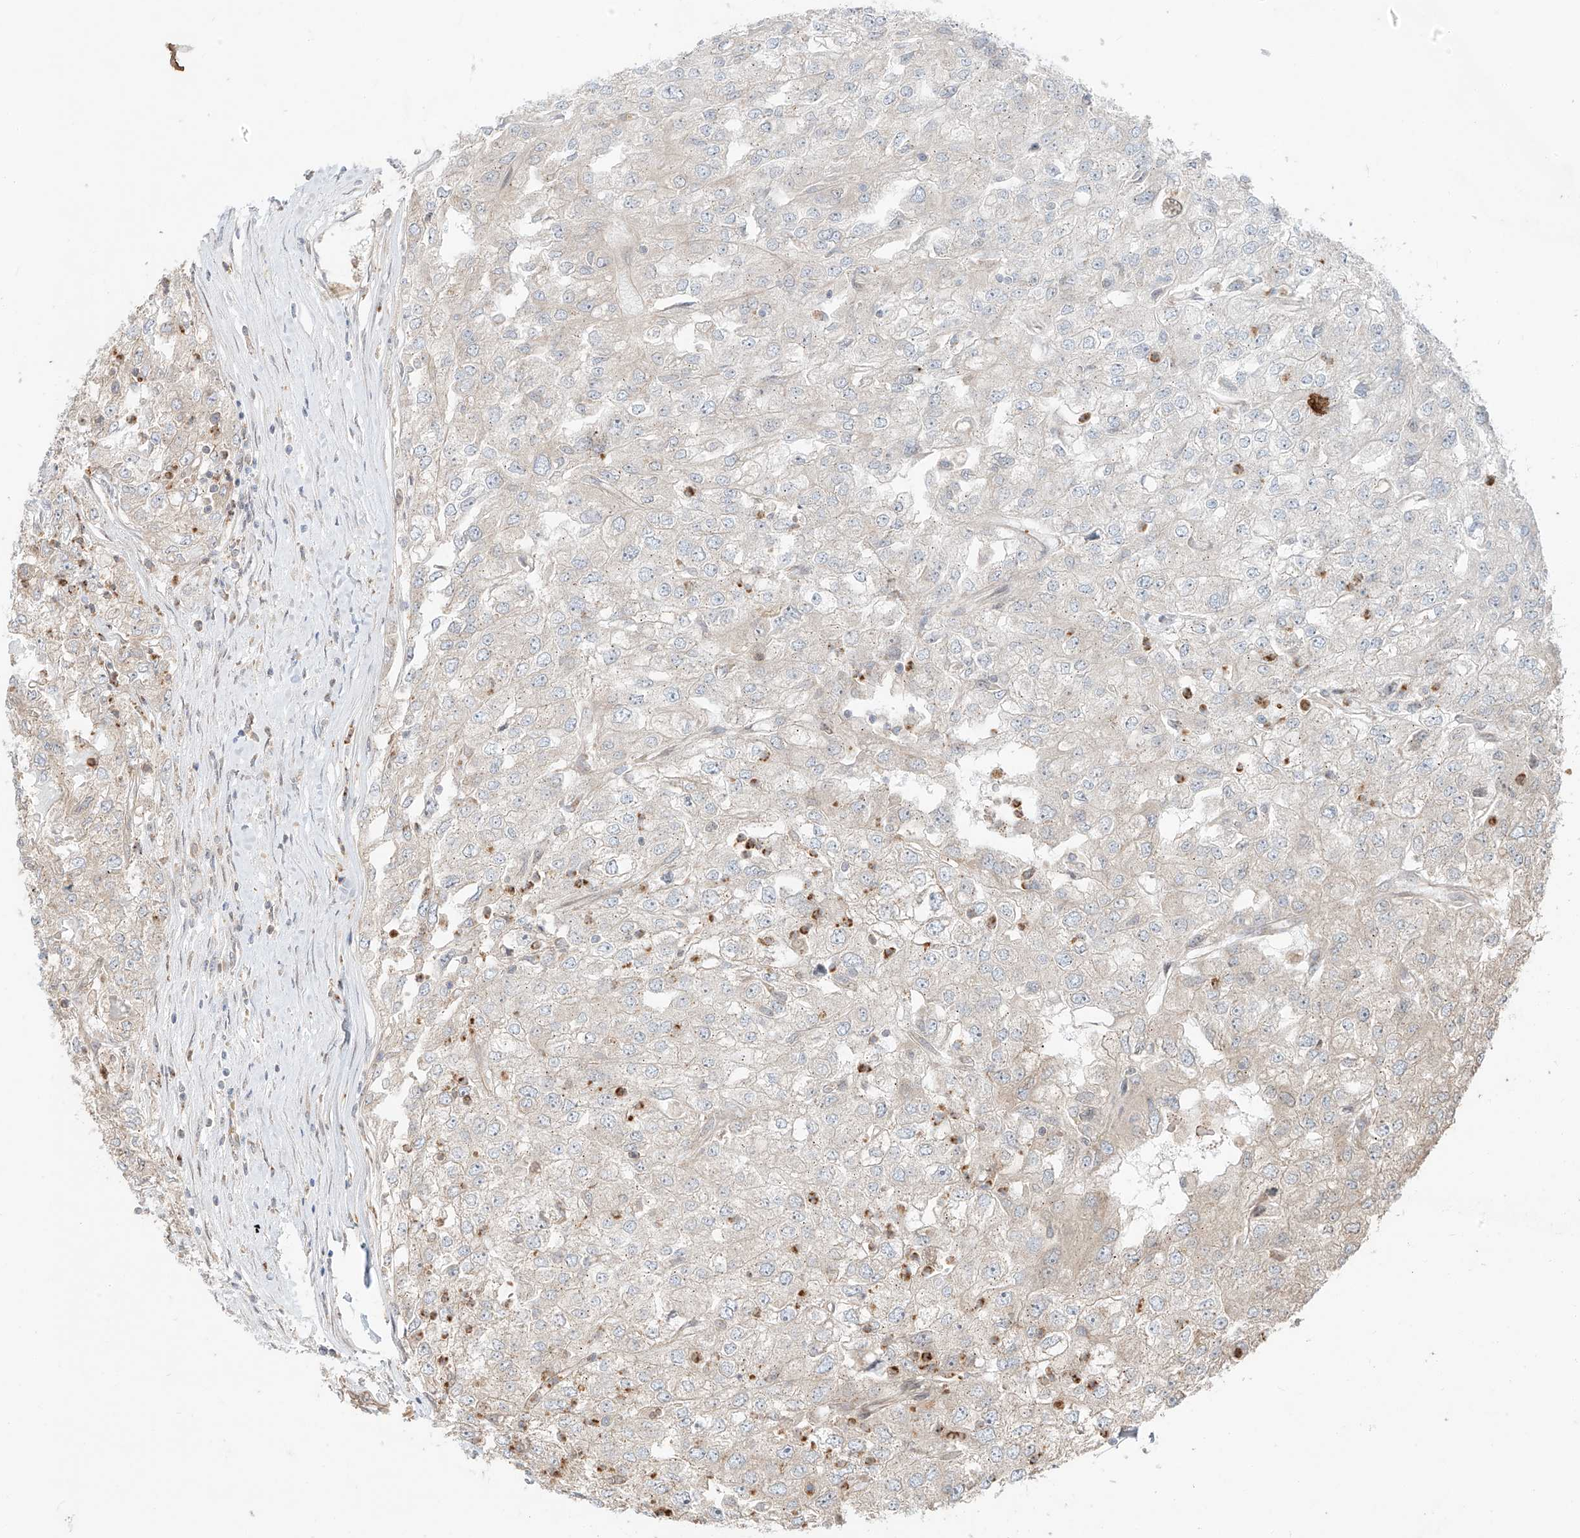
{"staining": {"intensity": "negative", "quantity": "none", "location": "none"}, "tissue": "renal cancer", "cell_type": "Tumor cells", "image_type": "cancer", "snomed": [{"axis": "morphology", "description": "Adenocarcinoma, NOS"}, {"axis": "topography", "description": "Kidney"}], "caption": "DAB immunohistochemical staining of human adenocarcinoma (renal) shows no significant staining in tumor cells.", "gene": "CEP162", "patient": {"sex": "female", "age": 54}}